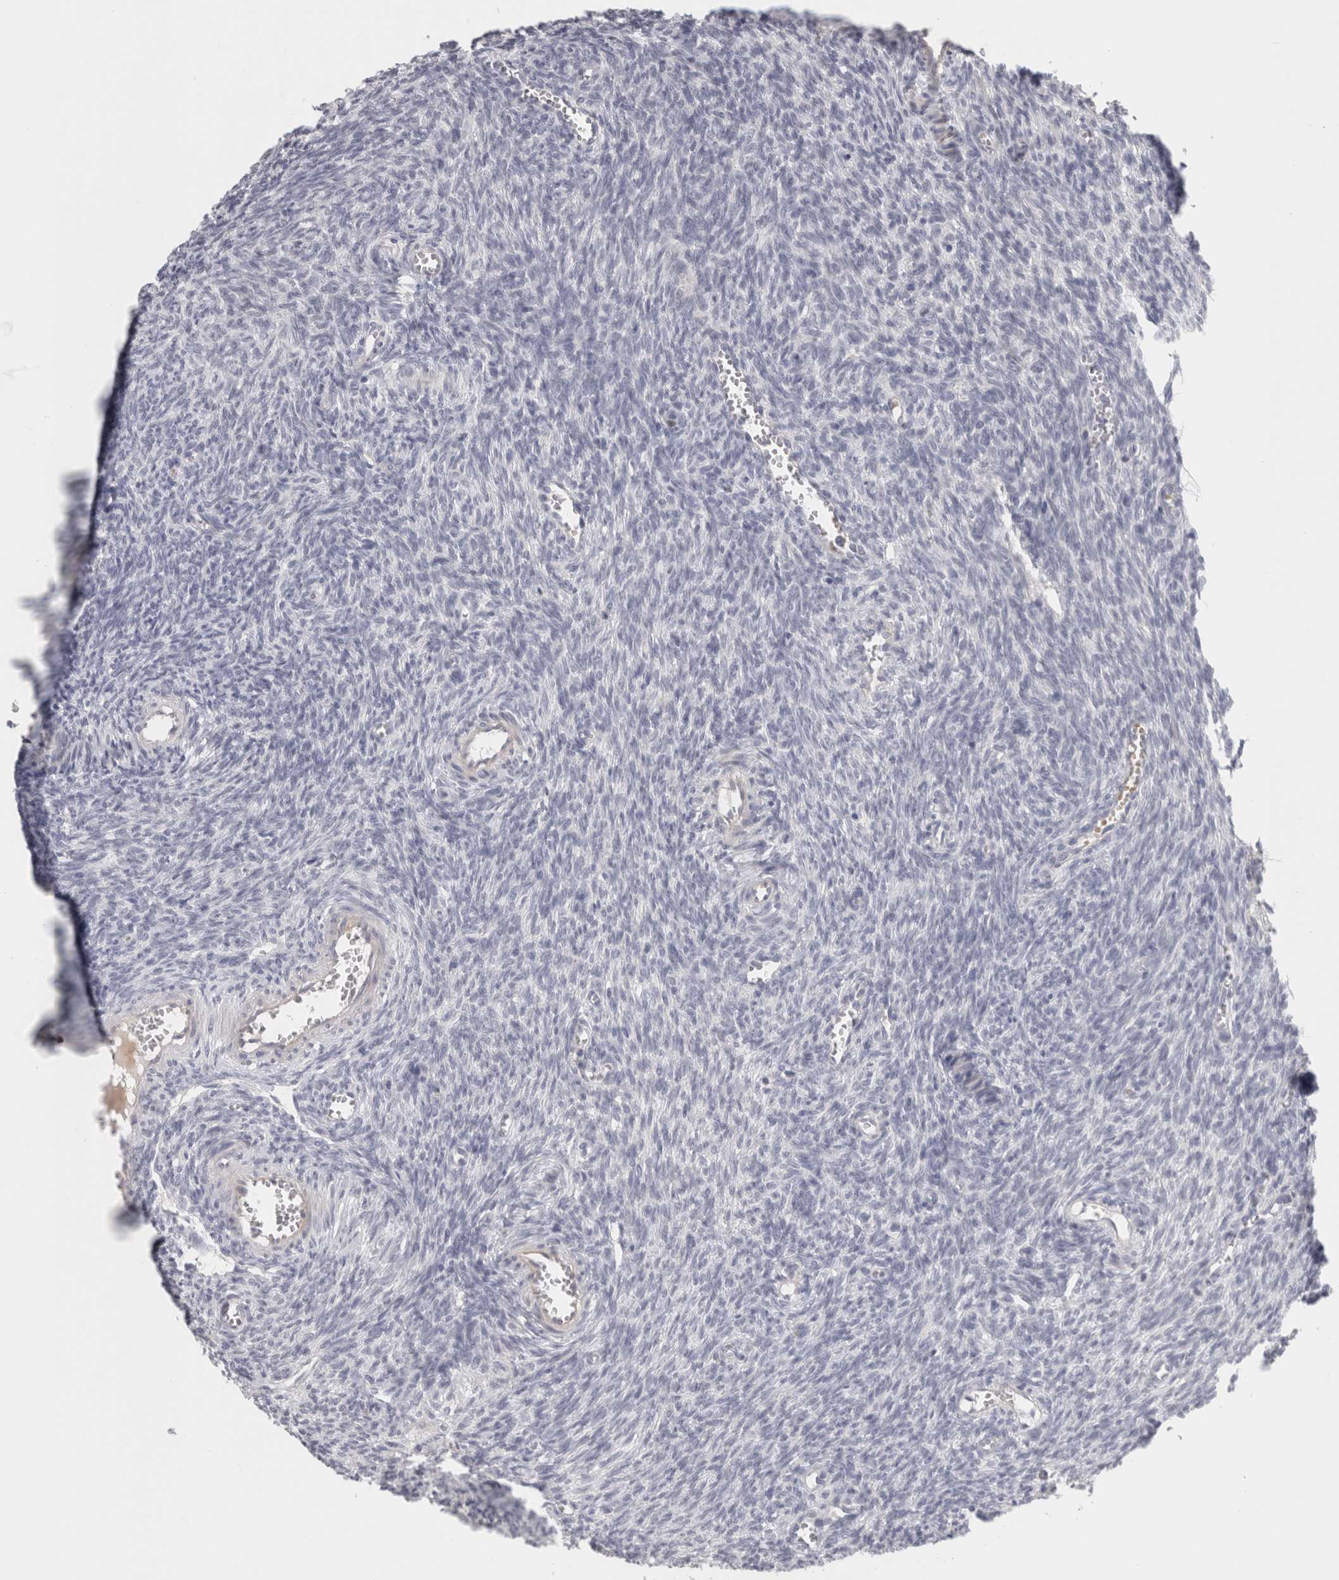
{"staining": {"intensity": "negative", "quantity": "none", "location": "none"}, "tissue": "ovary", "cell_type": "Follicle cells", "image_type": "normal", "snomed": [{"axis": "morphology", "description": "Normal tissue, NOS"}, {"axis": "topography", "description": "Ovary"}], "caption": "IHC micrograph of normal ovary stained for a protein (brown), which exhibits no positivity in follicle cells. (Stains: DAB IHC with hematoxylin counter stain, Microscopy: brightfield microscopy at high magnification).", "gene": "FBLIM1", "patient": {"sex": "female", "age": 27}}